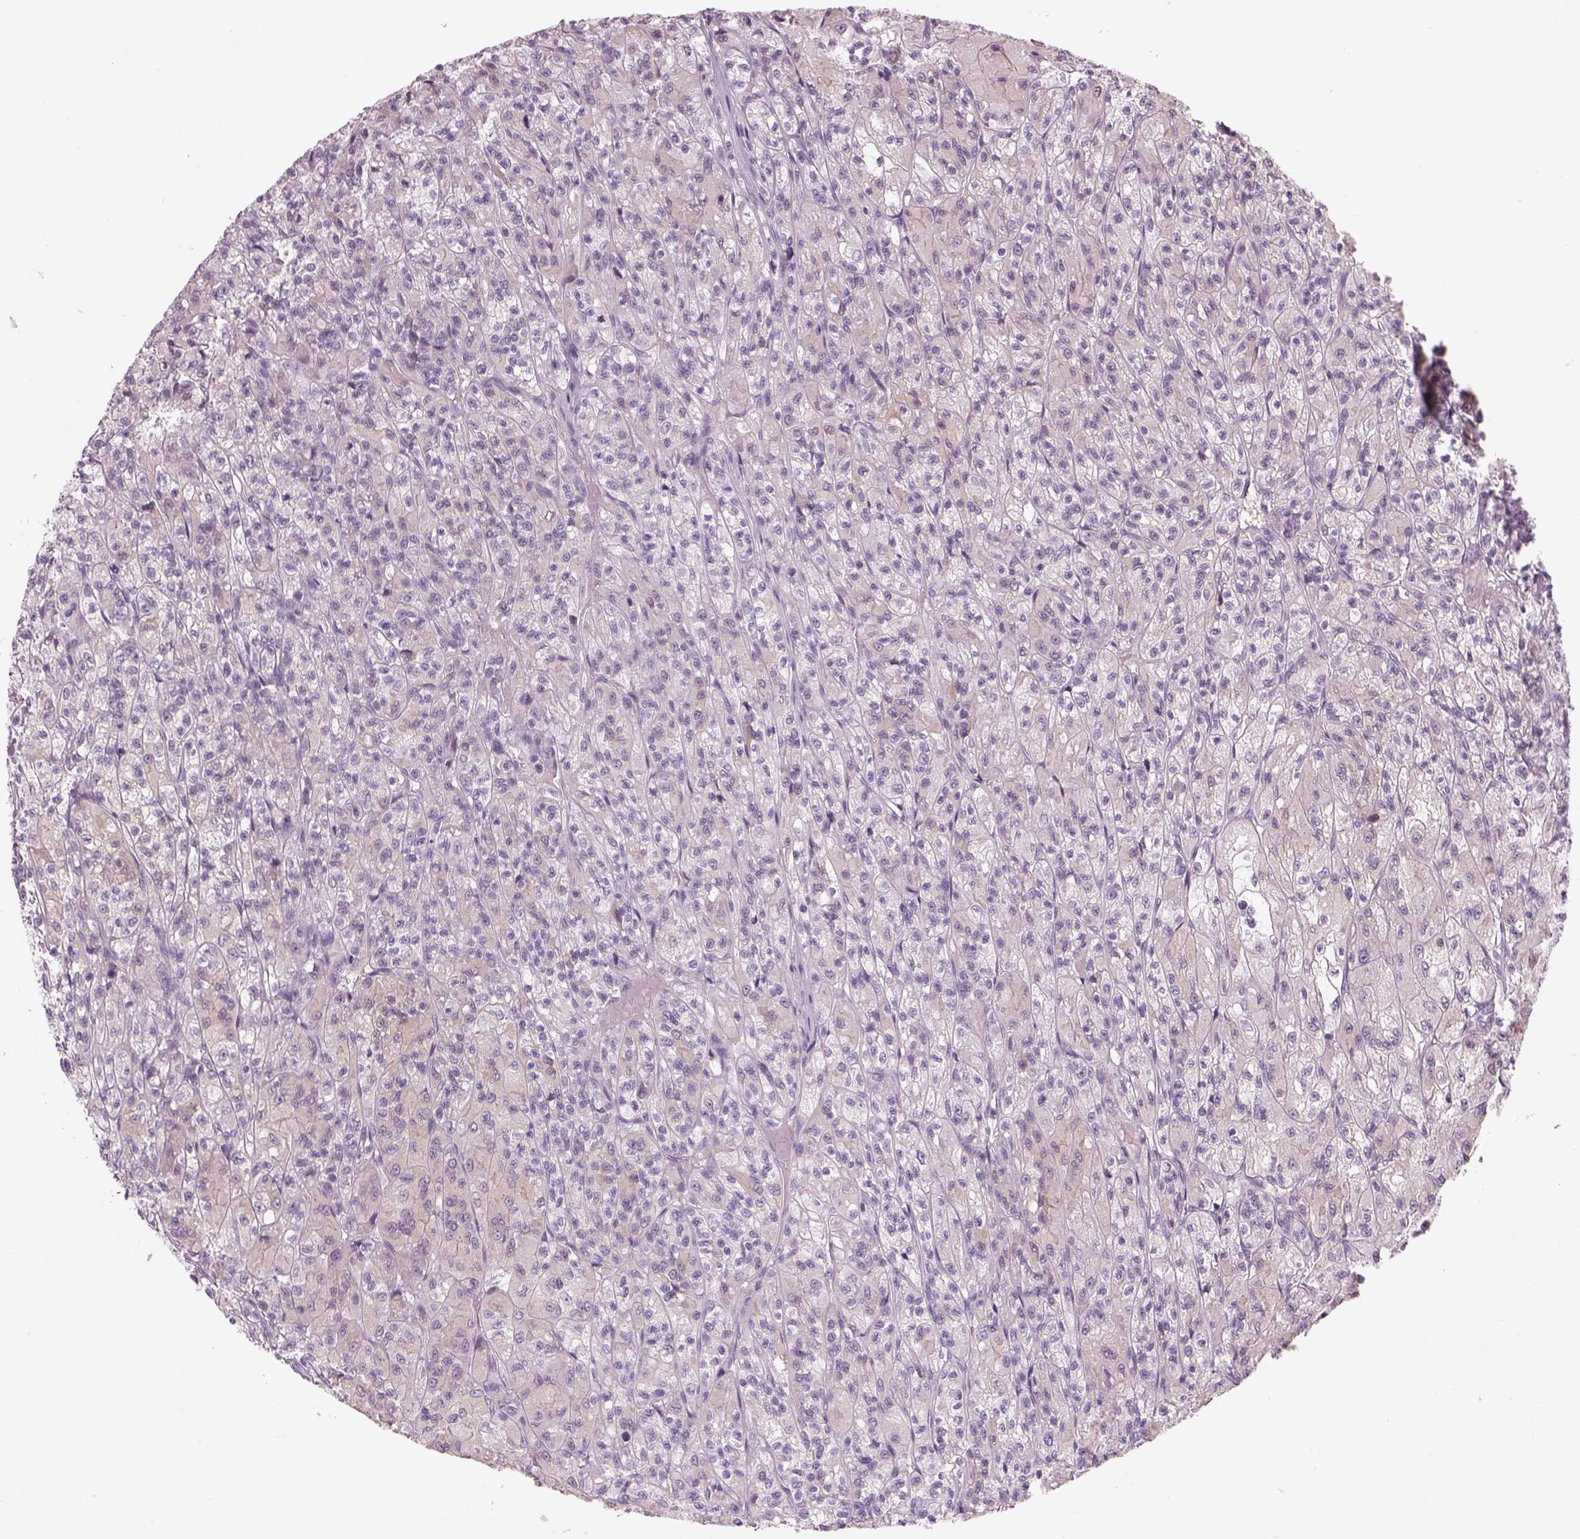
{"staining": {"intensity": "negative", "quantity": "none", "location": "none"}, "tissue": "renal cancer", "cell_type": "Tumor cells", "image_type": "cancer", "snomed": [{"axis": "morphology", "description": "Adenocarcinoma, NOS"}, {"axis": "topography", "description": "Kidney"}], "caption": "Human renal cancer stained for a protein using IHC reveals no staining in tumor cells.", "gene": "GAS2L2", "patient": {"sex": "female", "age": 70}}